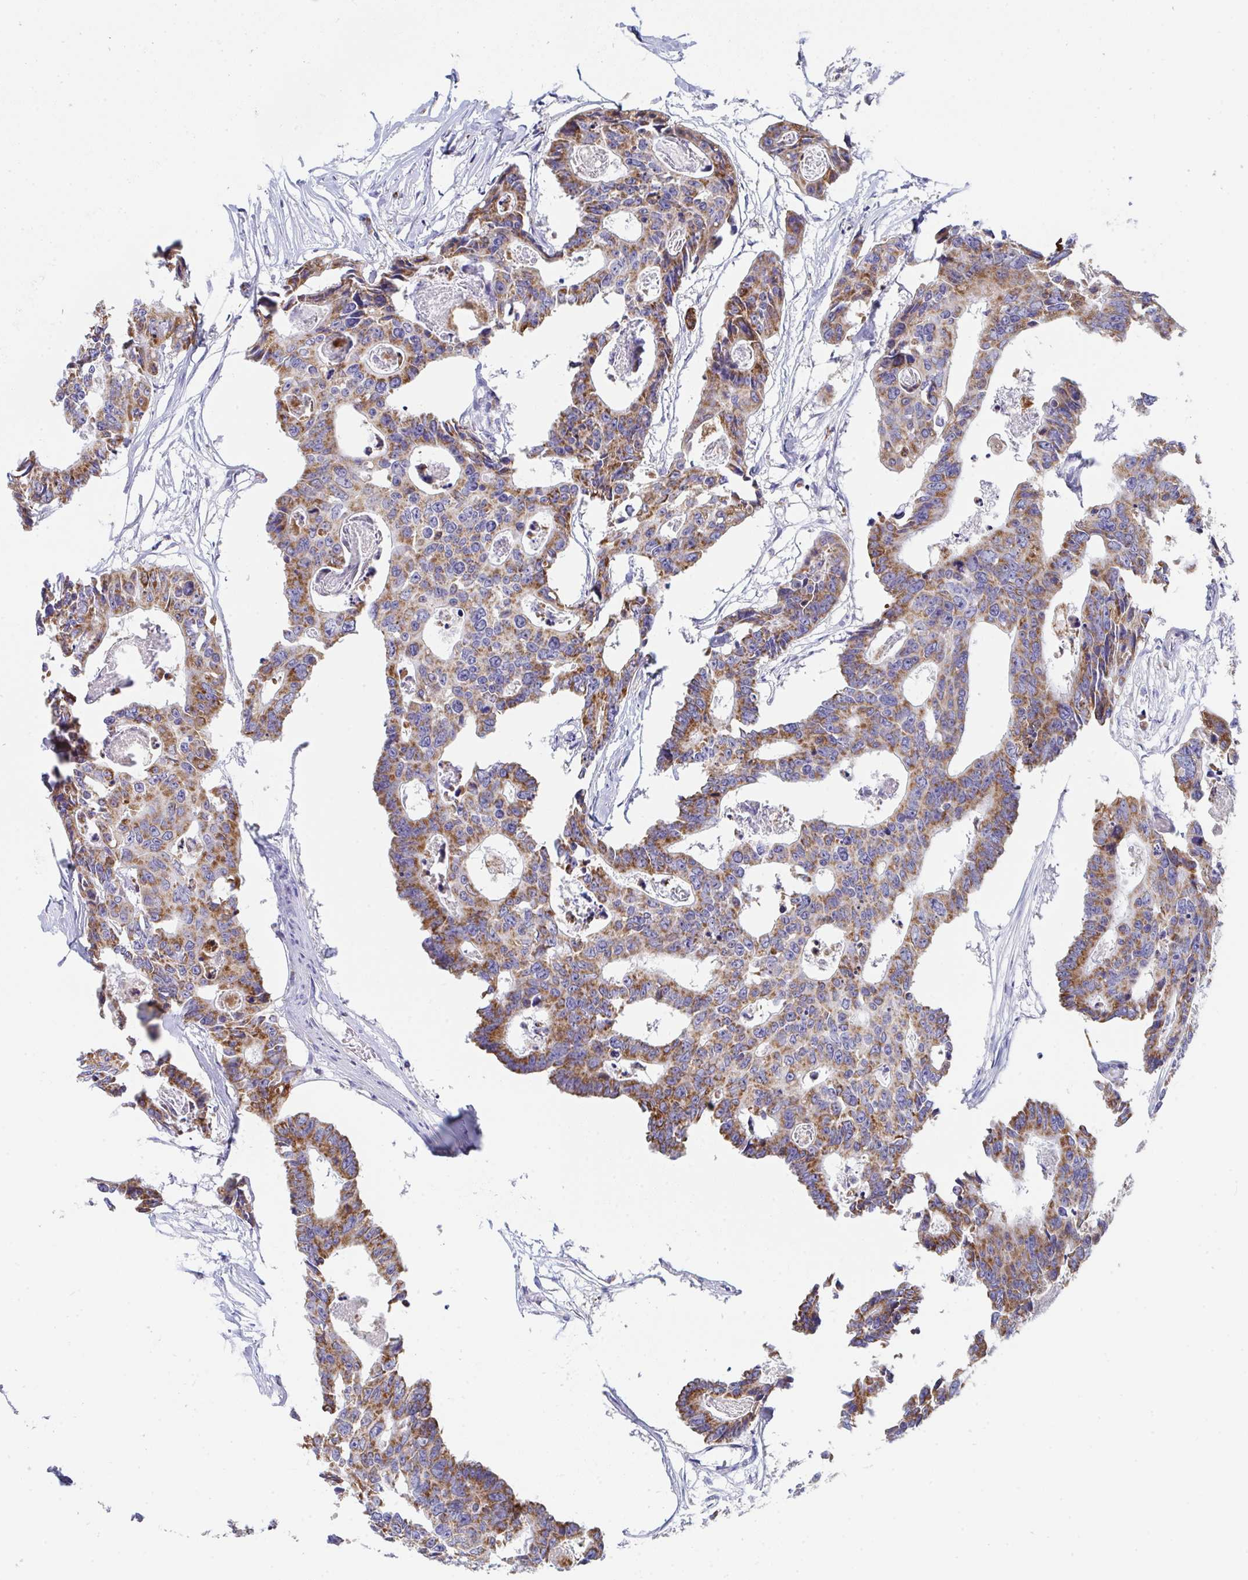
{"staining": {"intensity": "moderate", "quantity": ">75%", "location": "cytoplasmic/membranous"}, "tissue": "colorectal cancer", "cell_type": "Tumor cells", "image_type": "cancer", "snomed": [{"axis": "morphology", "description": "Adenocarcinoma, NOS"}, {"axis": "topography", "description": "Rectum"}], "caption": "The immunohistochemical stain labels moderate cytoplasmic/membranous positivity in tumor cells of adenocarcinoma (colorectal) tissue.", "gene": "AIFM1", "patient": {"sex": "male", "age": 57}}